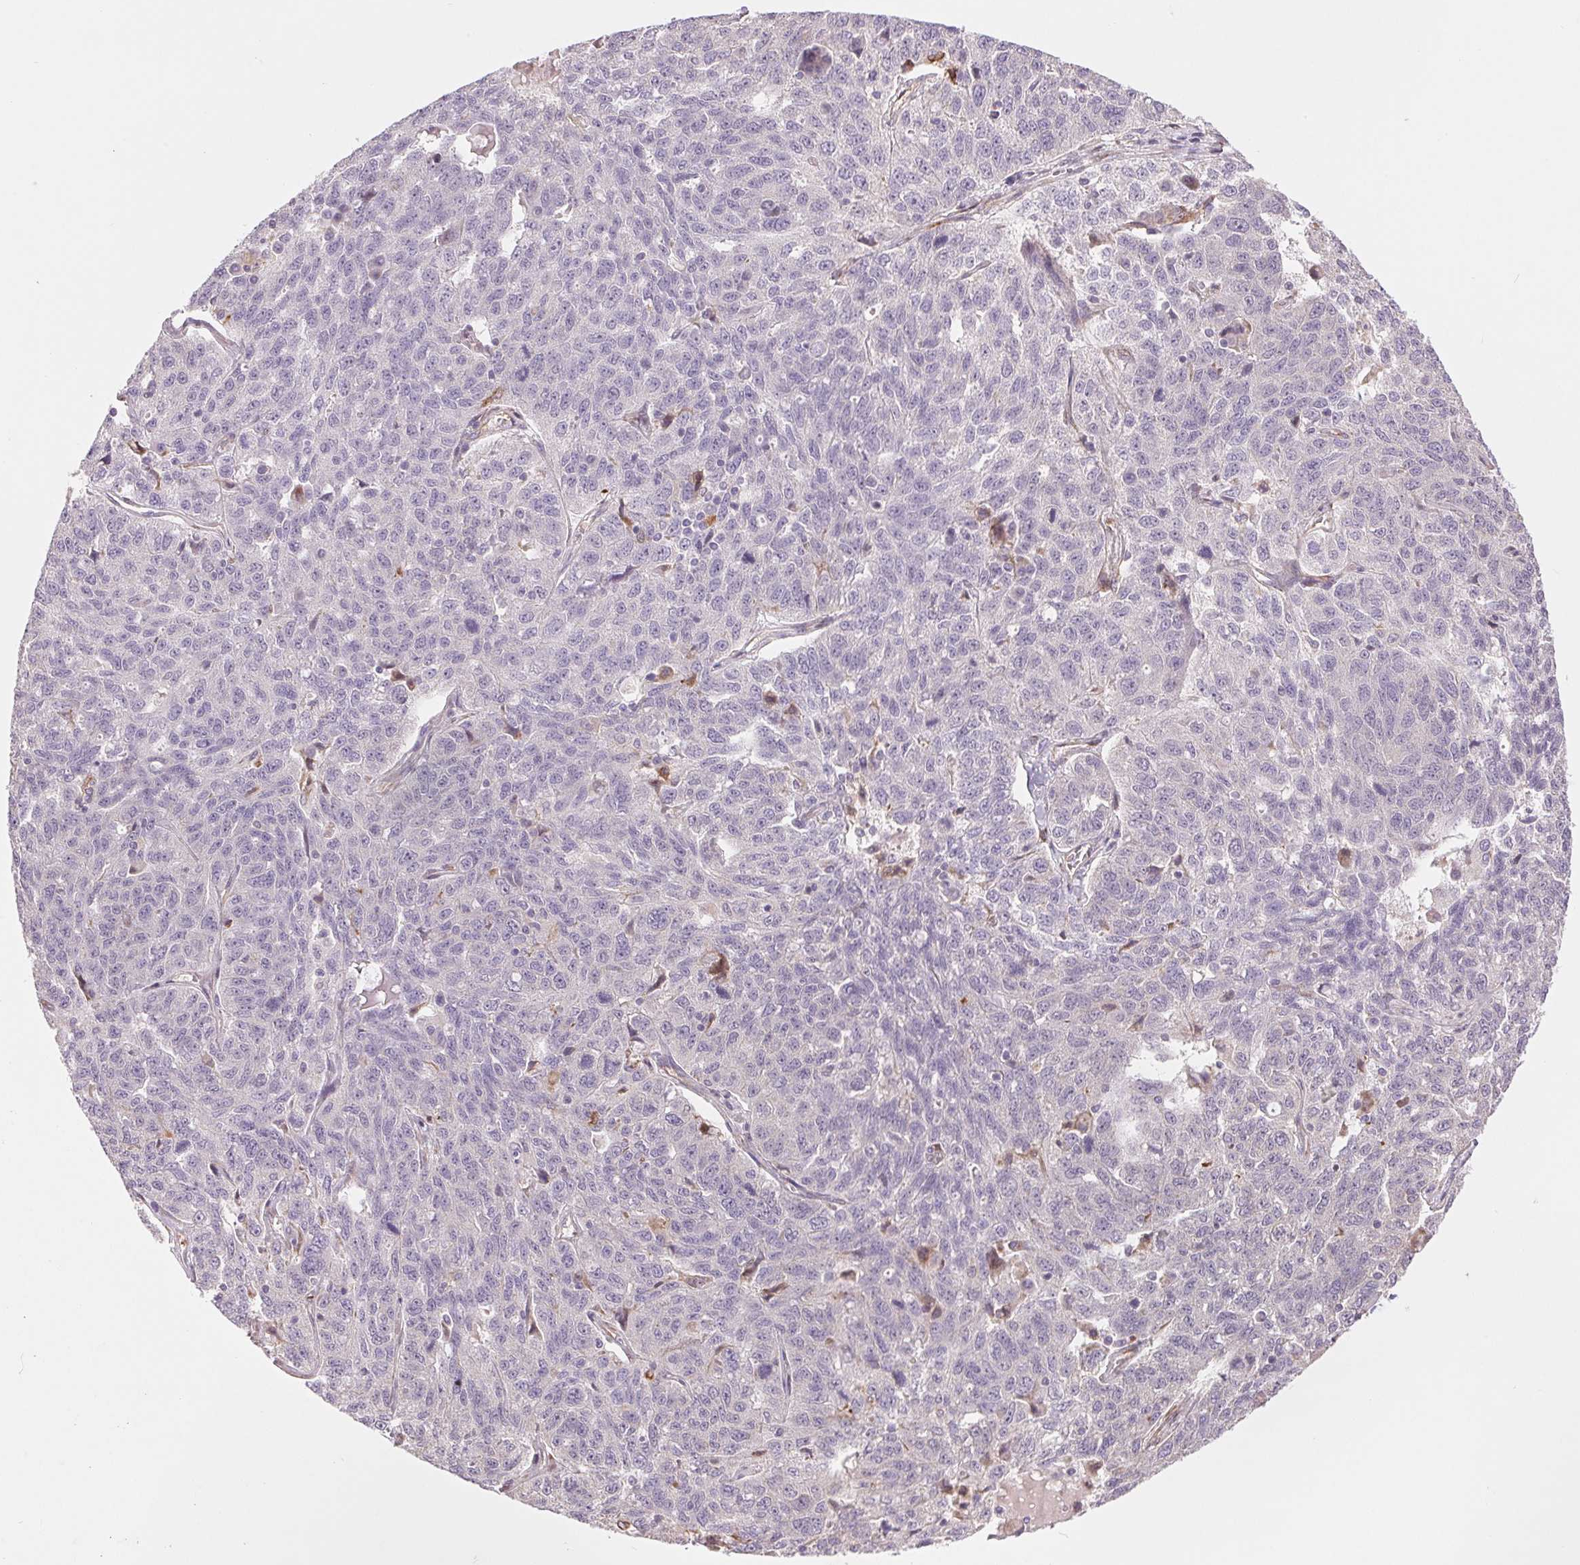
{"staining": {"intensity": "negative", "quantity": "none", "location": "none"}, "tissue": "ovarian cancer", "cell_type": "Tumor cells", "image_type": "cancer", "snomed": [{"axis": "morphology", "description": "Cystadenocarcinoma, serous, NOS"}, {"axis": "topography", "description": "Ovary"}], "caption": "Immunohistochemistry image of neoplastic tissue: ovarian serous cystadenocarcinoma stained with DAB (3,3'-diaminobenzidine) demonstrates no significant protein staining in tumor cells. The staining is performed using DAB brown chromogen with nuclei counter-stained in using hematoxylin.", "gene": "METTL17", "patient": {"sex": "female", "age": 71}}